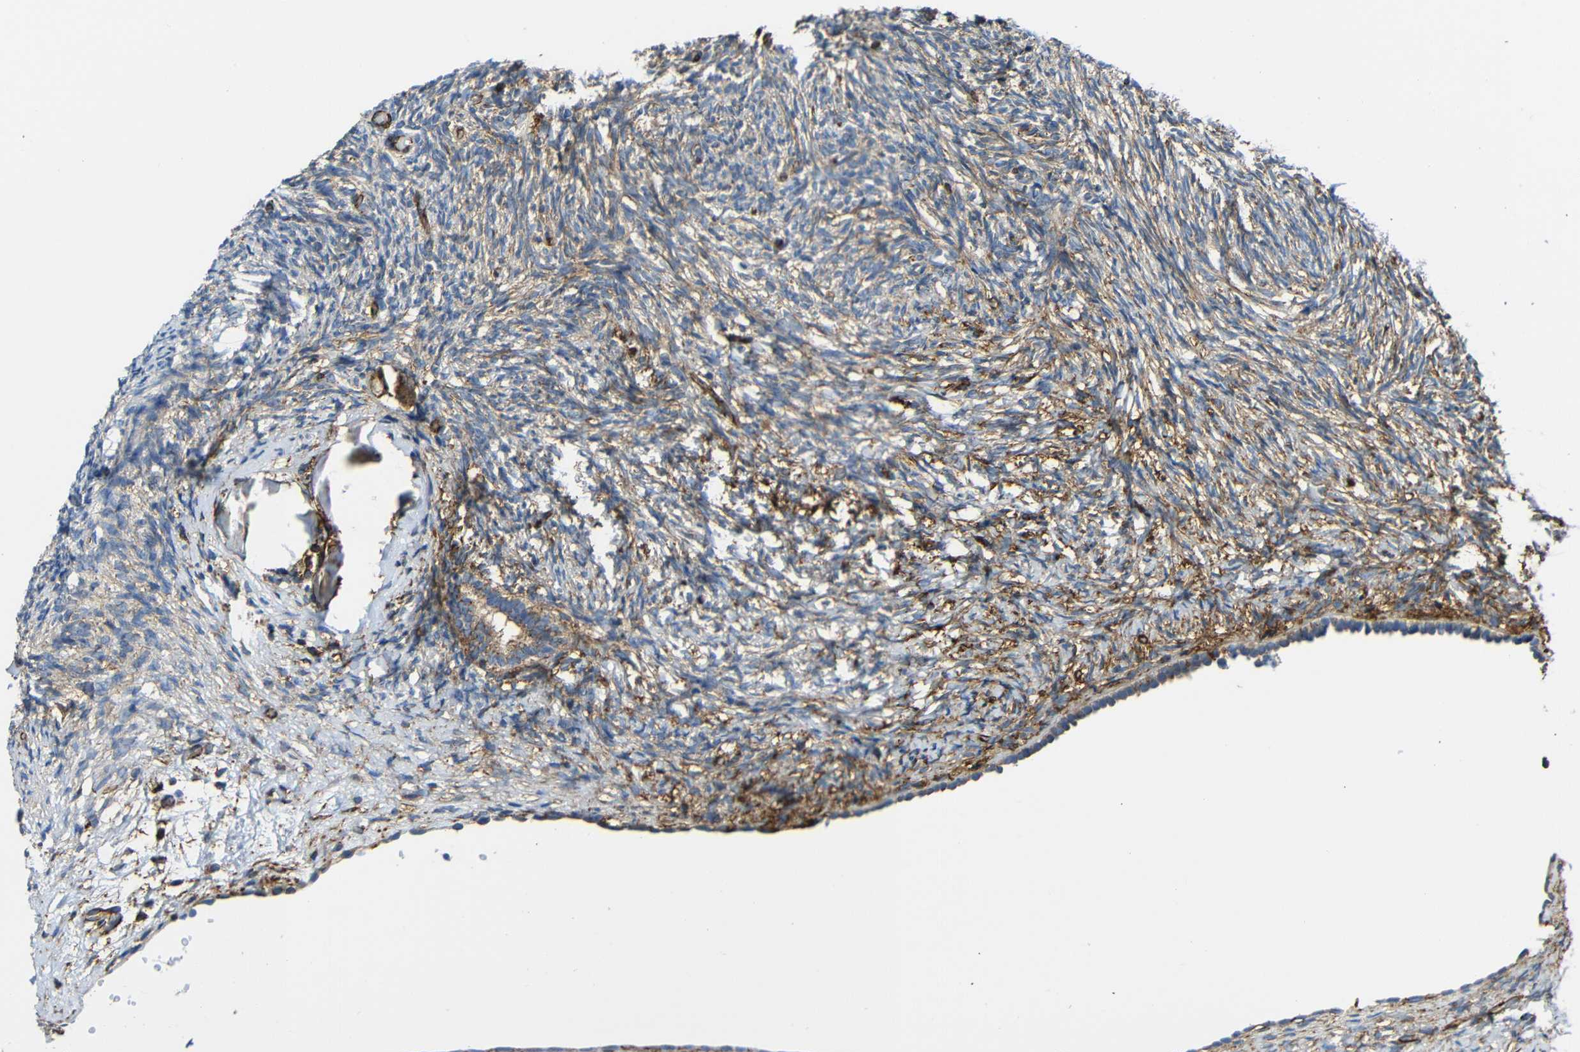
{"staining": {"intensity": "moderate", "quantity": ">75%", "location": "cytoplasmic/membranous"}, "tissue": "ovary", "cell_type": "Follicle cells", "image_type": "normal", "snomed": [{"axis": "morphology", "description": "Normal tissue, NOS"}, {"axis": "topography", "description": "Ovary"}], "caption": "Ovary was stained to show a protein in brown. There is medium levels of moderate cytoplasmic/membranous expression in about >75% of follicle cells. (brown staining indicates protein expression, while blue staining denotes nuclei).", "gene": "IGSF10", "patient": {"sex": "female", "age": 60}}